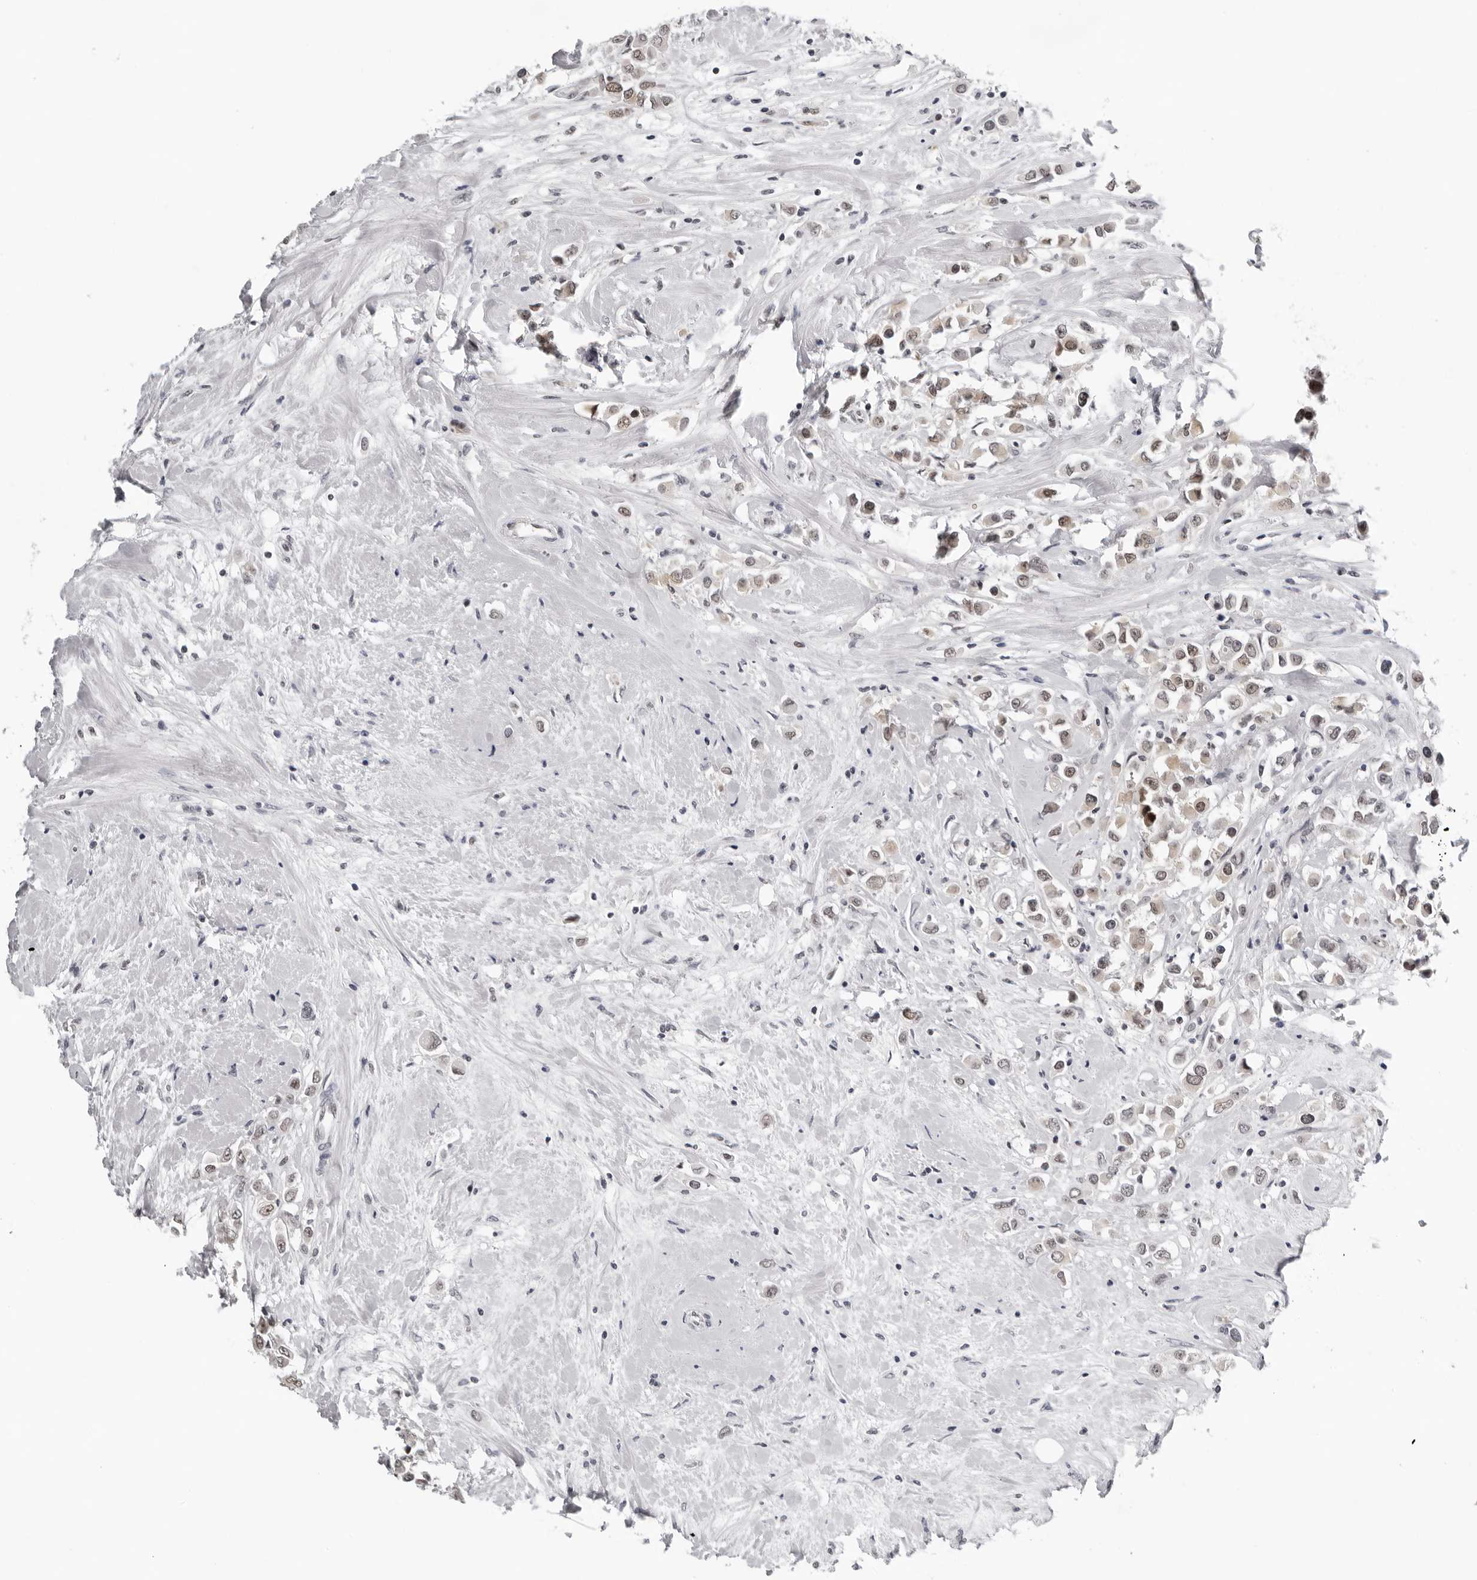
{"staining": {"intensity": "weak", "quantity": ">75%", "location": "nuclear"}, "tissue": "breast cancer", "cell_type": "Tumor cells", "image_type": "cancer", "snomed": [{"axis": "morphology", "description": "Duct carcinoma"}, {"axis": "topography", "description": "Breast"}], "caption": "Breast cancer stained with a brown dye reveals weak nuclear positive expression in about >75% of tumor cells.", "gene": "USP1", "patient": {"sex": "female", "age": 61}}